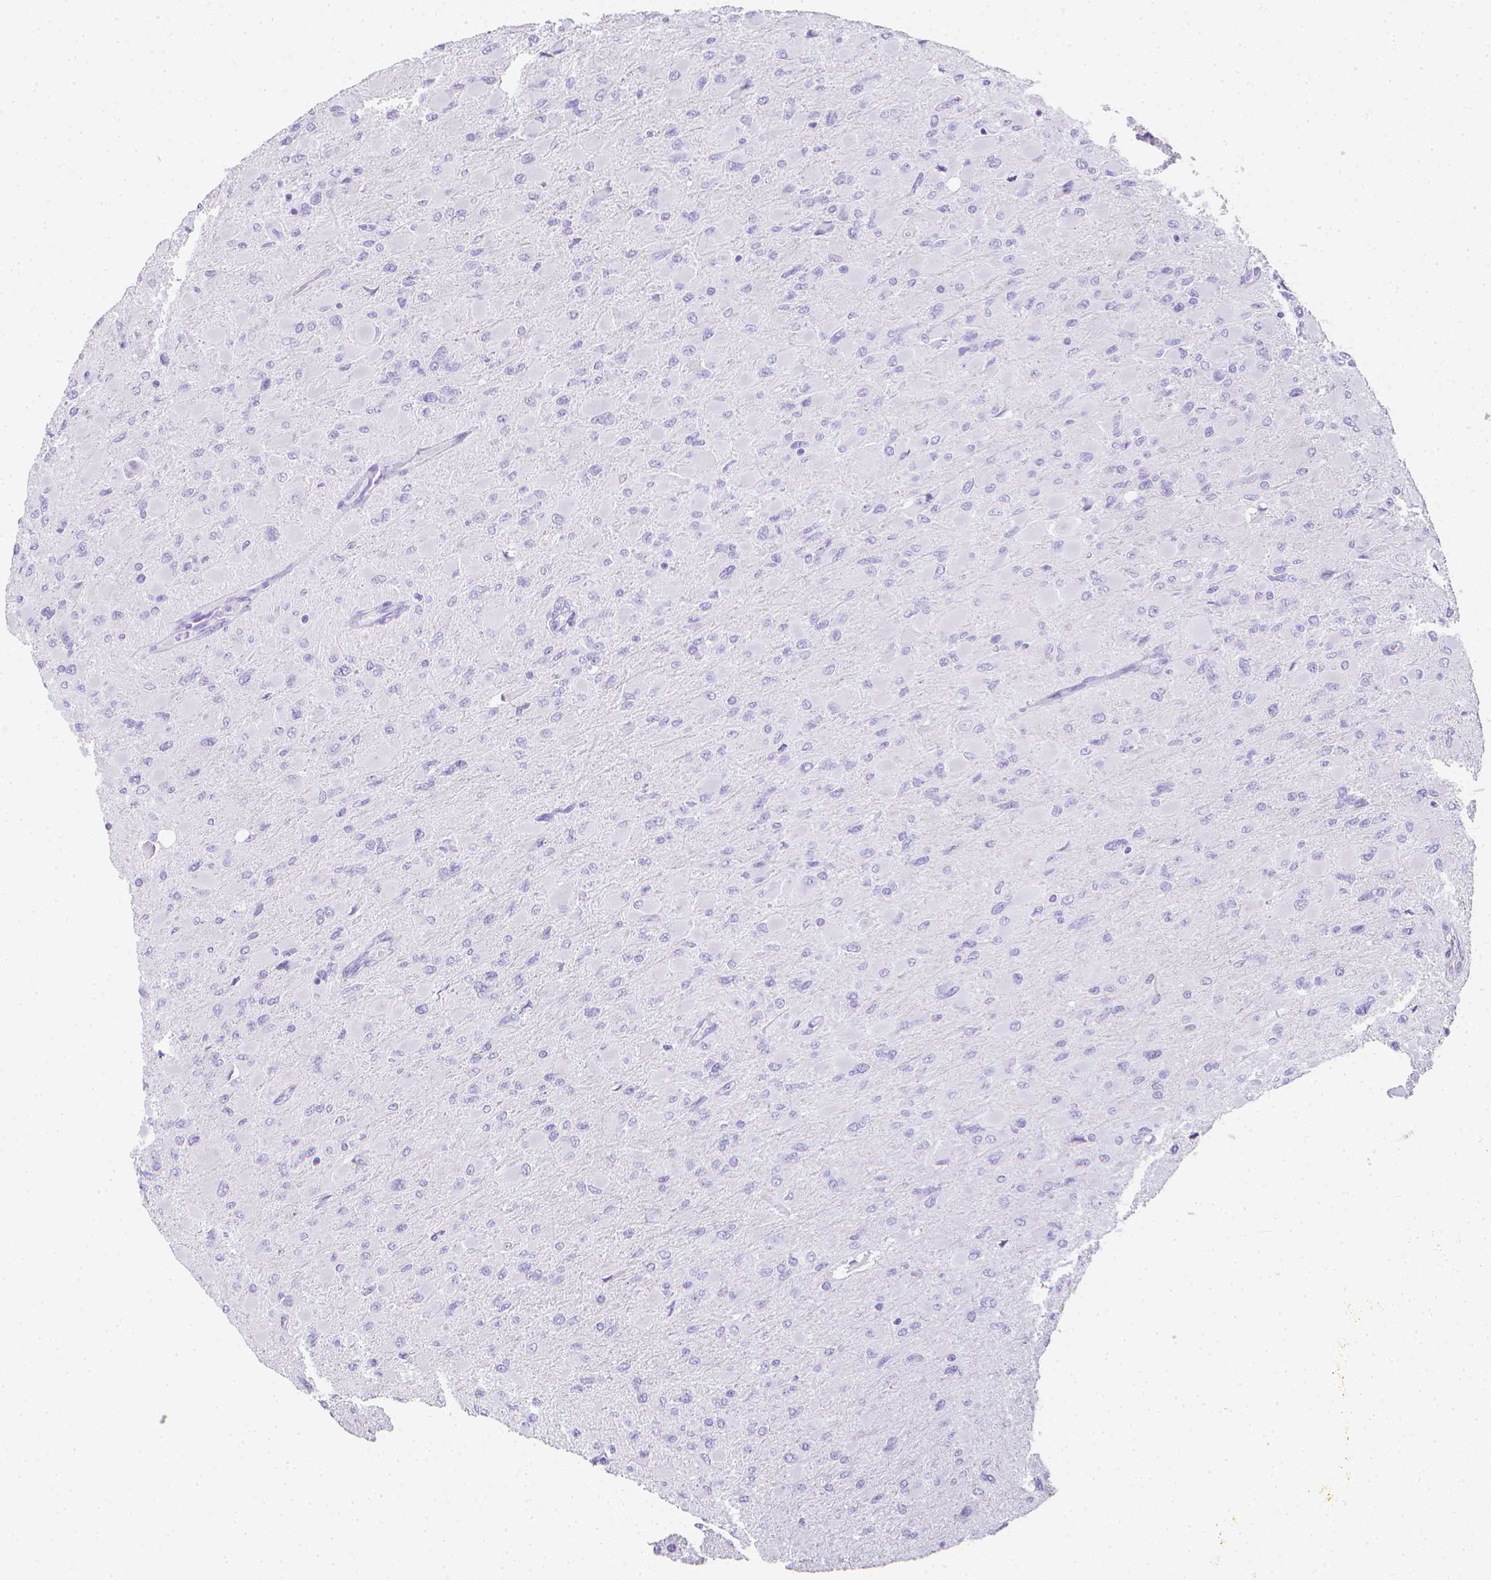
{"staining": {"intensity": "negative", "quantity": "none", "location": "none"}, "tissue": "glioma", "cell_type": "Tumor cells", "image_type": "cancer", "snomed": [{"axis": "morphology", "description": "Glioma, malignant, High grade"}, {"axis": "topography", "description": "Cerebral cortex"}], "caption": "Immunohistochemical staining of malignant high-grade glioma reveals no significant expression in tumor cells.", "gene": "LGALS4", "patient": {"sex": "female", "age": 36}}